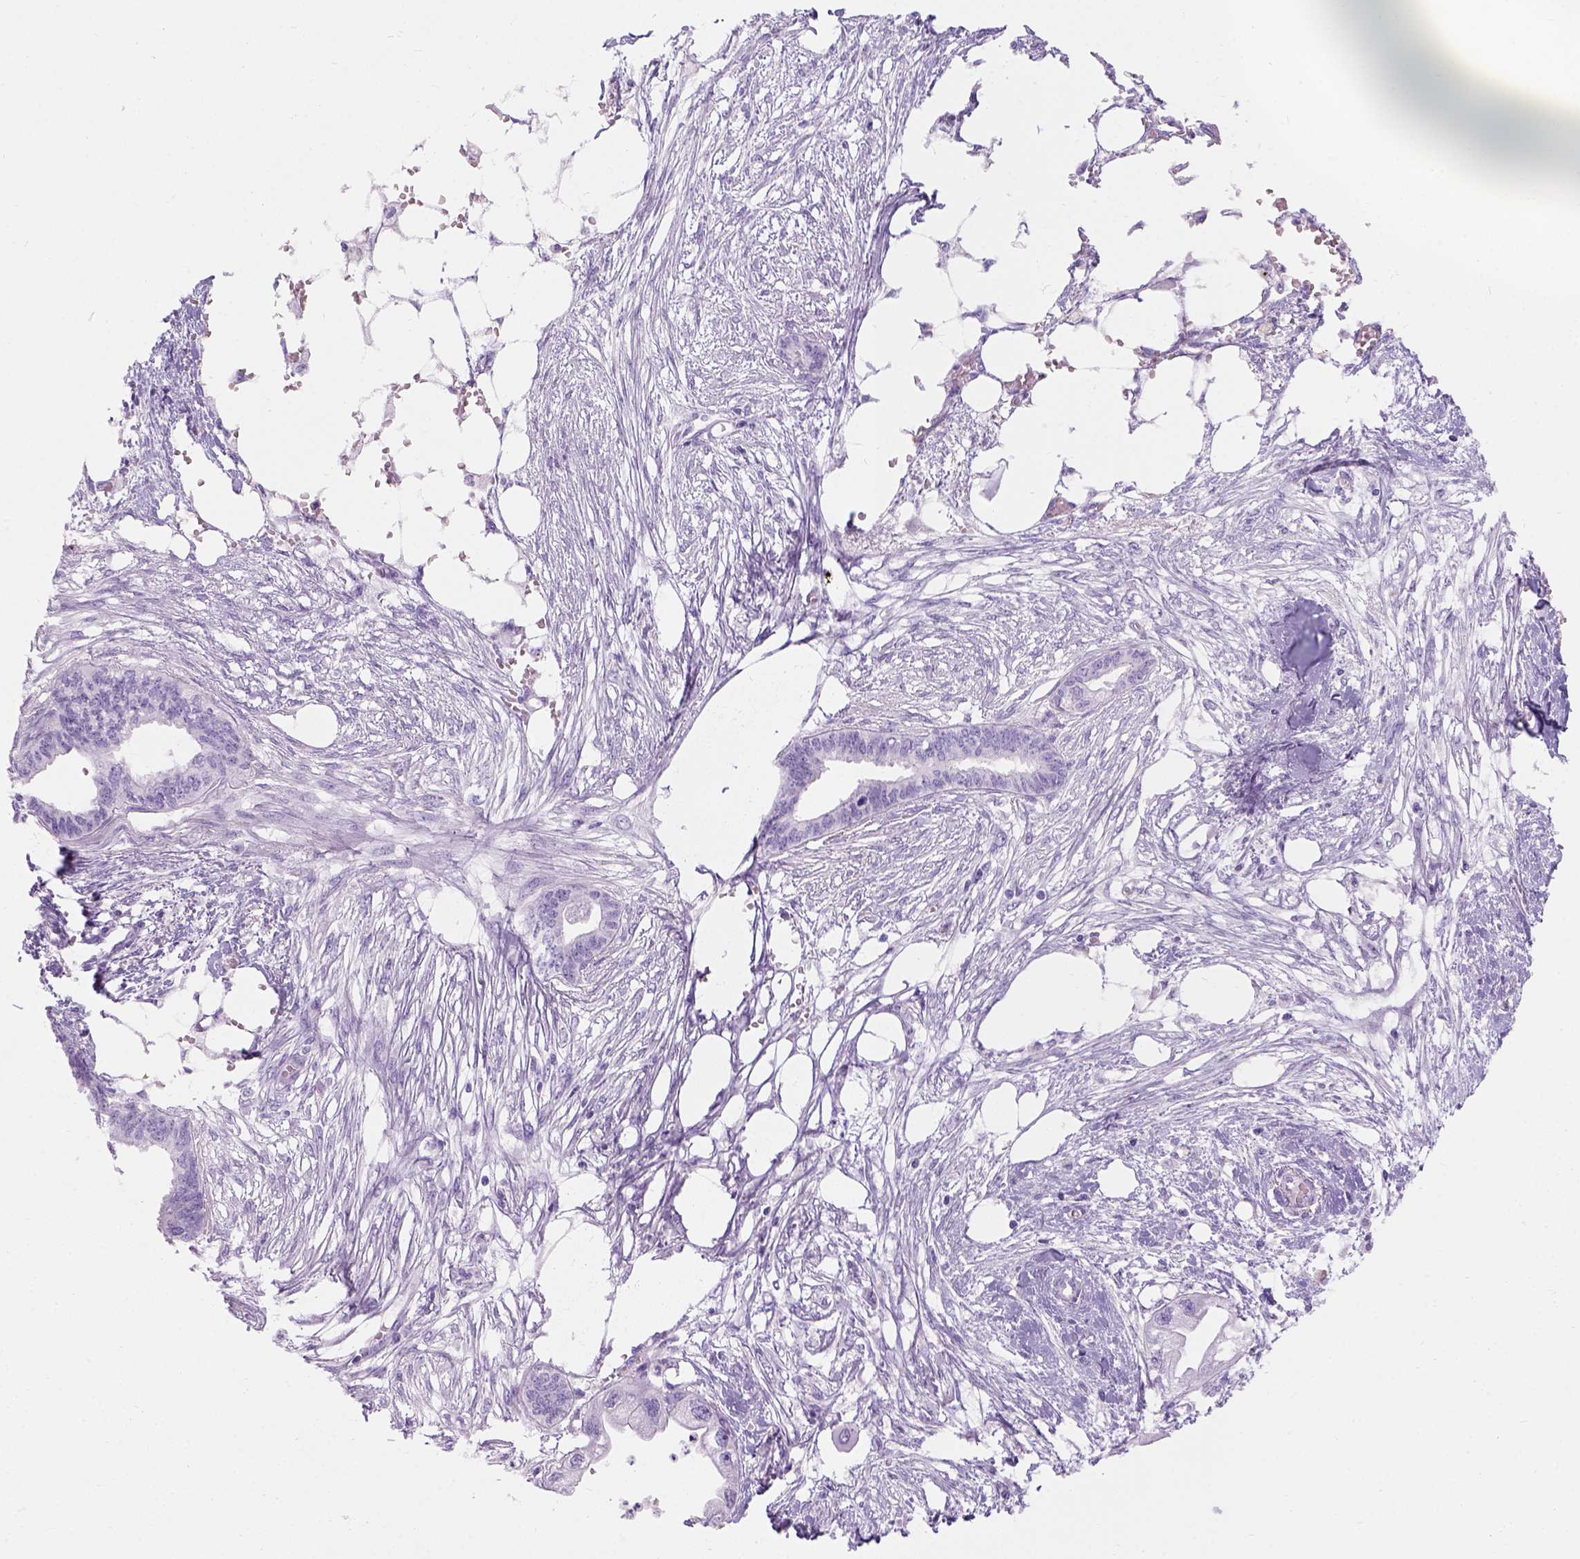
{"staining": {"intensity": "negative", "quantity": "none", "location": "none"}, "tissue": "endometrial cancer", "cell_type": "Tumor cells", "image_type": "cancer", "snomed": [{"axis": "morphology", "description": "Adenocarcinoma, NOS"}, {"axis": "morphology", "description": "Adenocarcinoma, metastatic, NOS"}, {"axis": "topography", "description": "Adipose tissue"}, {"axis": "topography", "description": "Endometrium"}], "caption": "Immunohistochemical staining of human endometrial metastatic adenocarcinoma exhibits no significant positivity in tumor cells.", "gene": "C7orf57", "patient": {"sex": "female", "age": 67}}